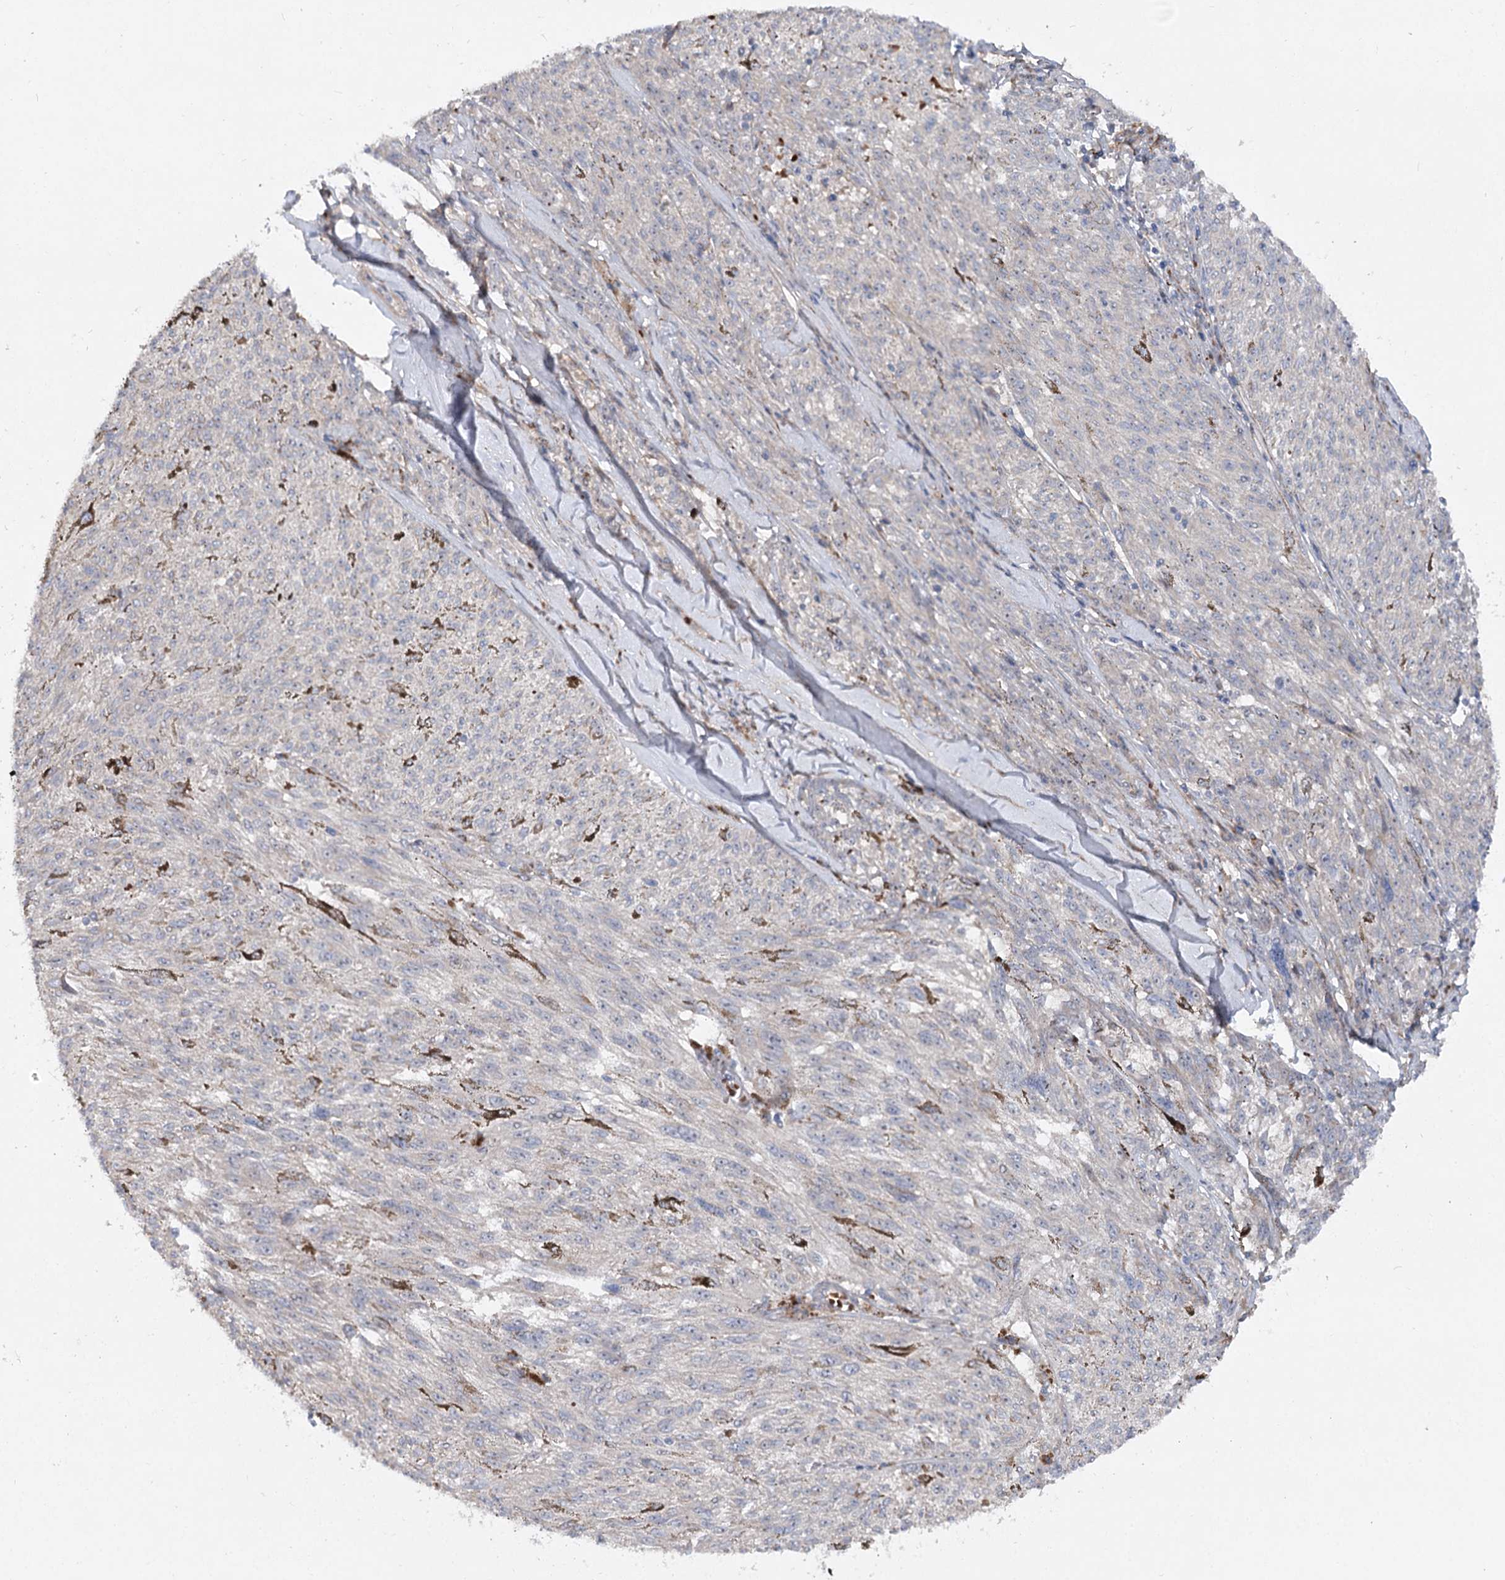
{"staining": {"intensity": "negative", "quantity": "none", "location": "none"}, "tissue": "melanoma", "cell_type": "Tumor cells", "image_type": "cancer", "snomed": [{"axis": "morphology", "description": "Malignant melanoma, NOS"}, {"axis": "topography", "description": "Skin"}], "caption": "Human malignant melanoma stained for a protein using IHC shows no positivity in tumor cells.", "gene": "FGF19", "patient": {"sex": "female", "age": 72}}